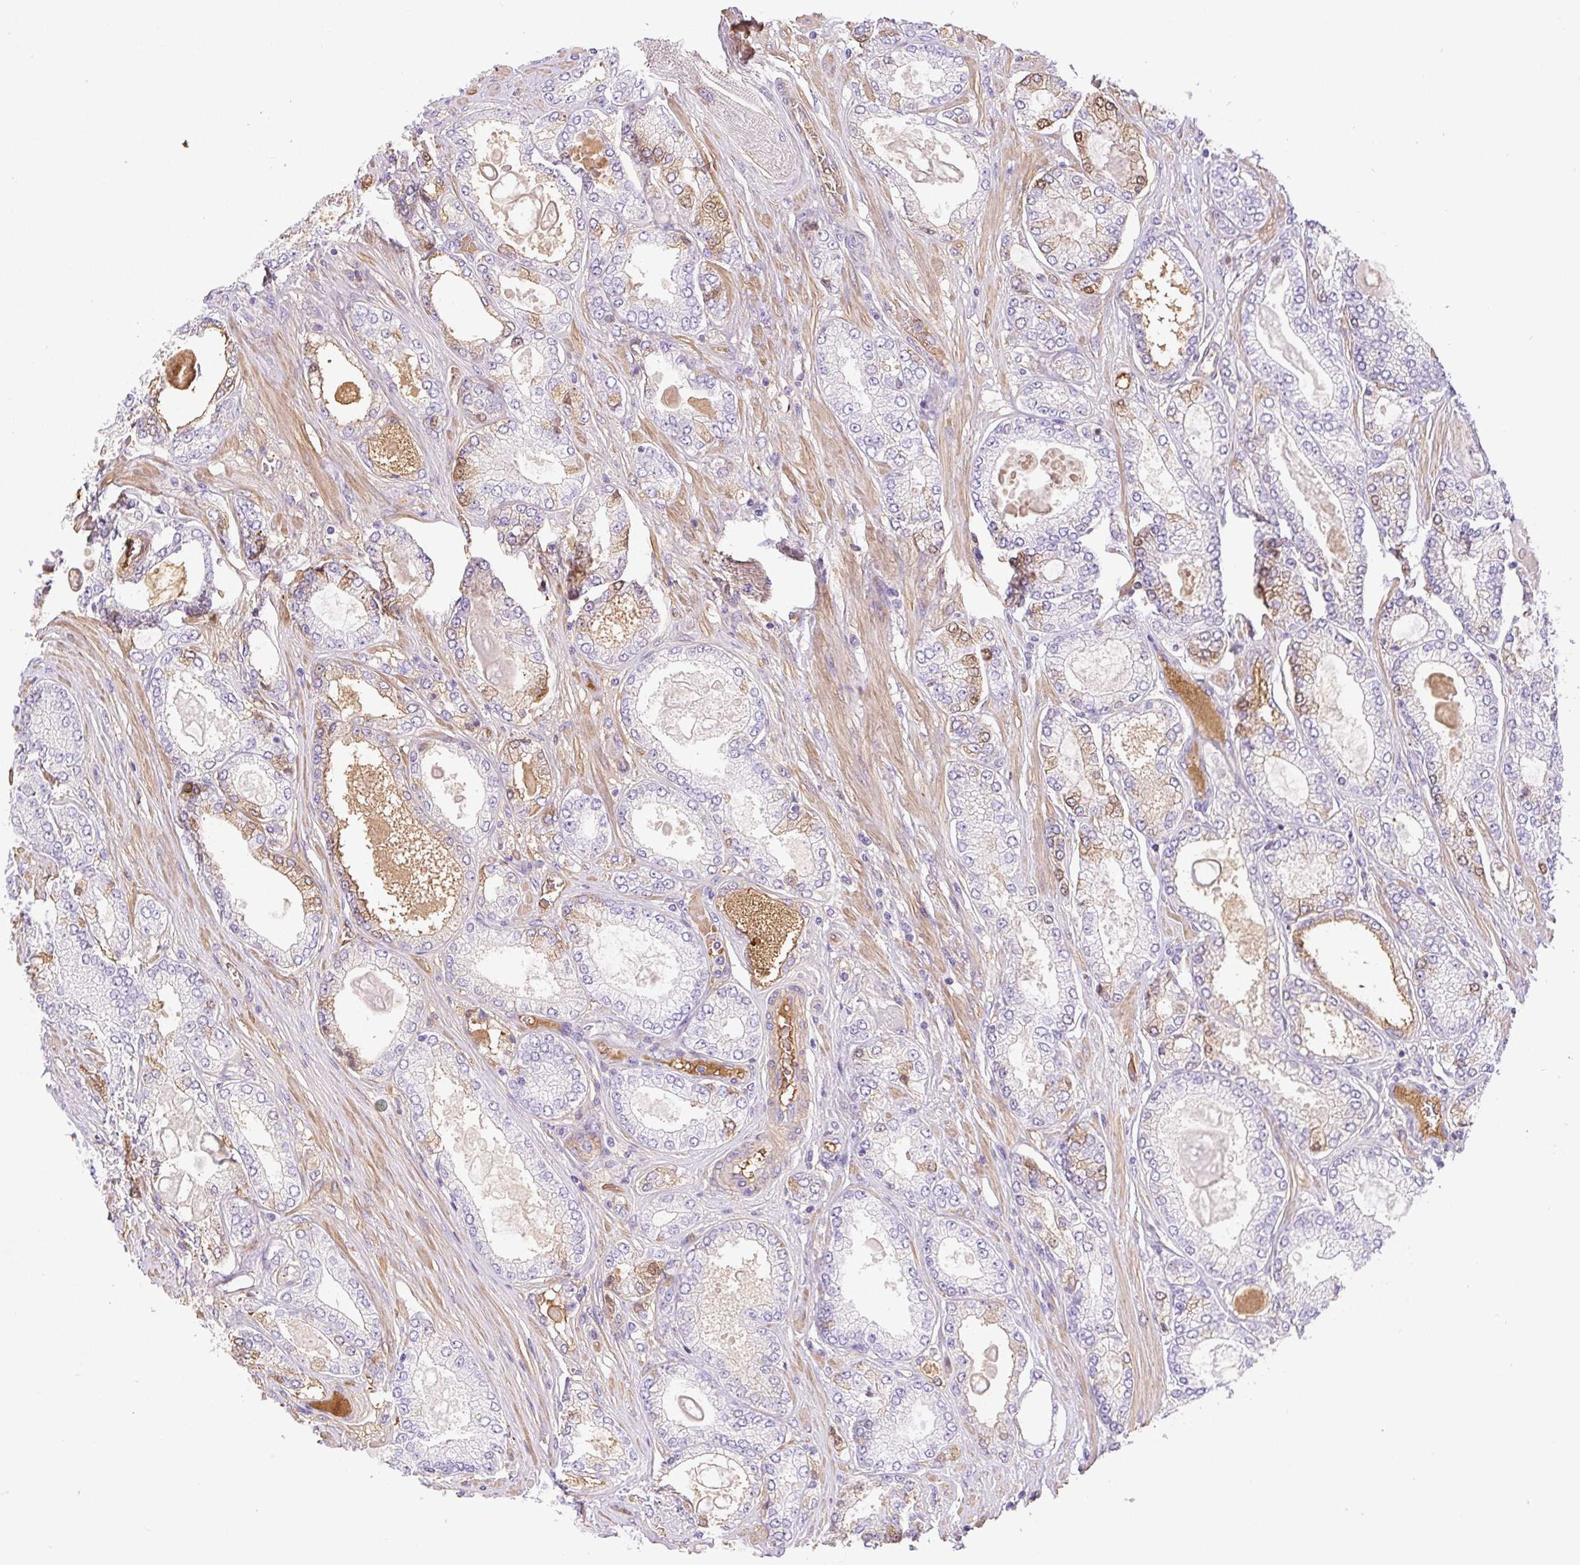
{"staining": {"intensity": "moderate", "quantity": "<25%", "location": "cytoplasmic/membranous,nuclear"}, "tissue": "prostate cancer", "cell_type": "Tumor cells", "image_type": "cancer", "snomed": [{"axis": "morphology", "description": "Adenocarcinoma, High grade"}, {"axis": "topography", "description": "Prostate"}], "caption": "This micrograph exhibits prostate cancer (high-grade adenocarcinoma) stained with immunohistochemistry (IHC) to label a protein in brown. The cytoplasmic/membranous and nuclear of tumor cells show moderate positivity for the protein. Nuclei are counter-stained blue.", "gene": "TDRD15", "patient": {"sex": "male", "age": 68}}